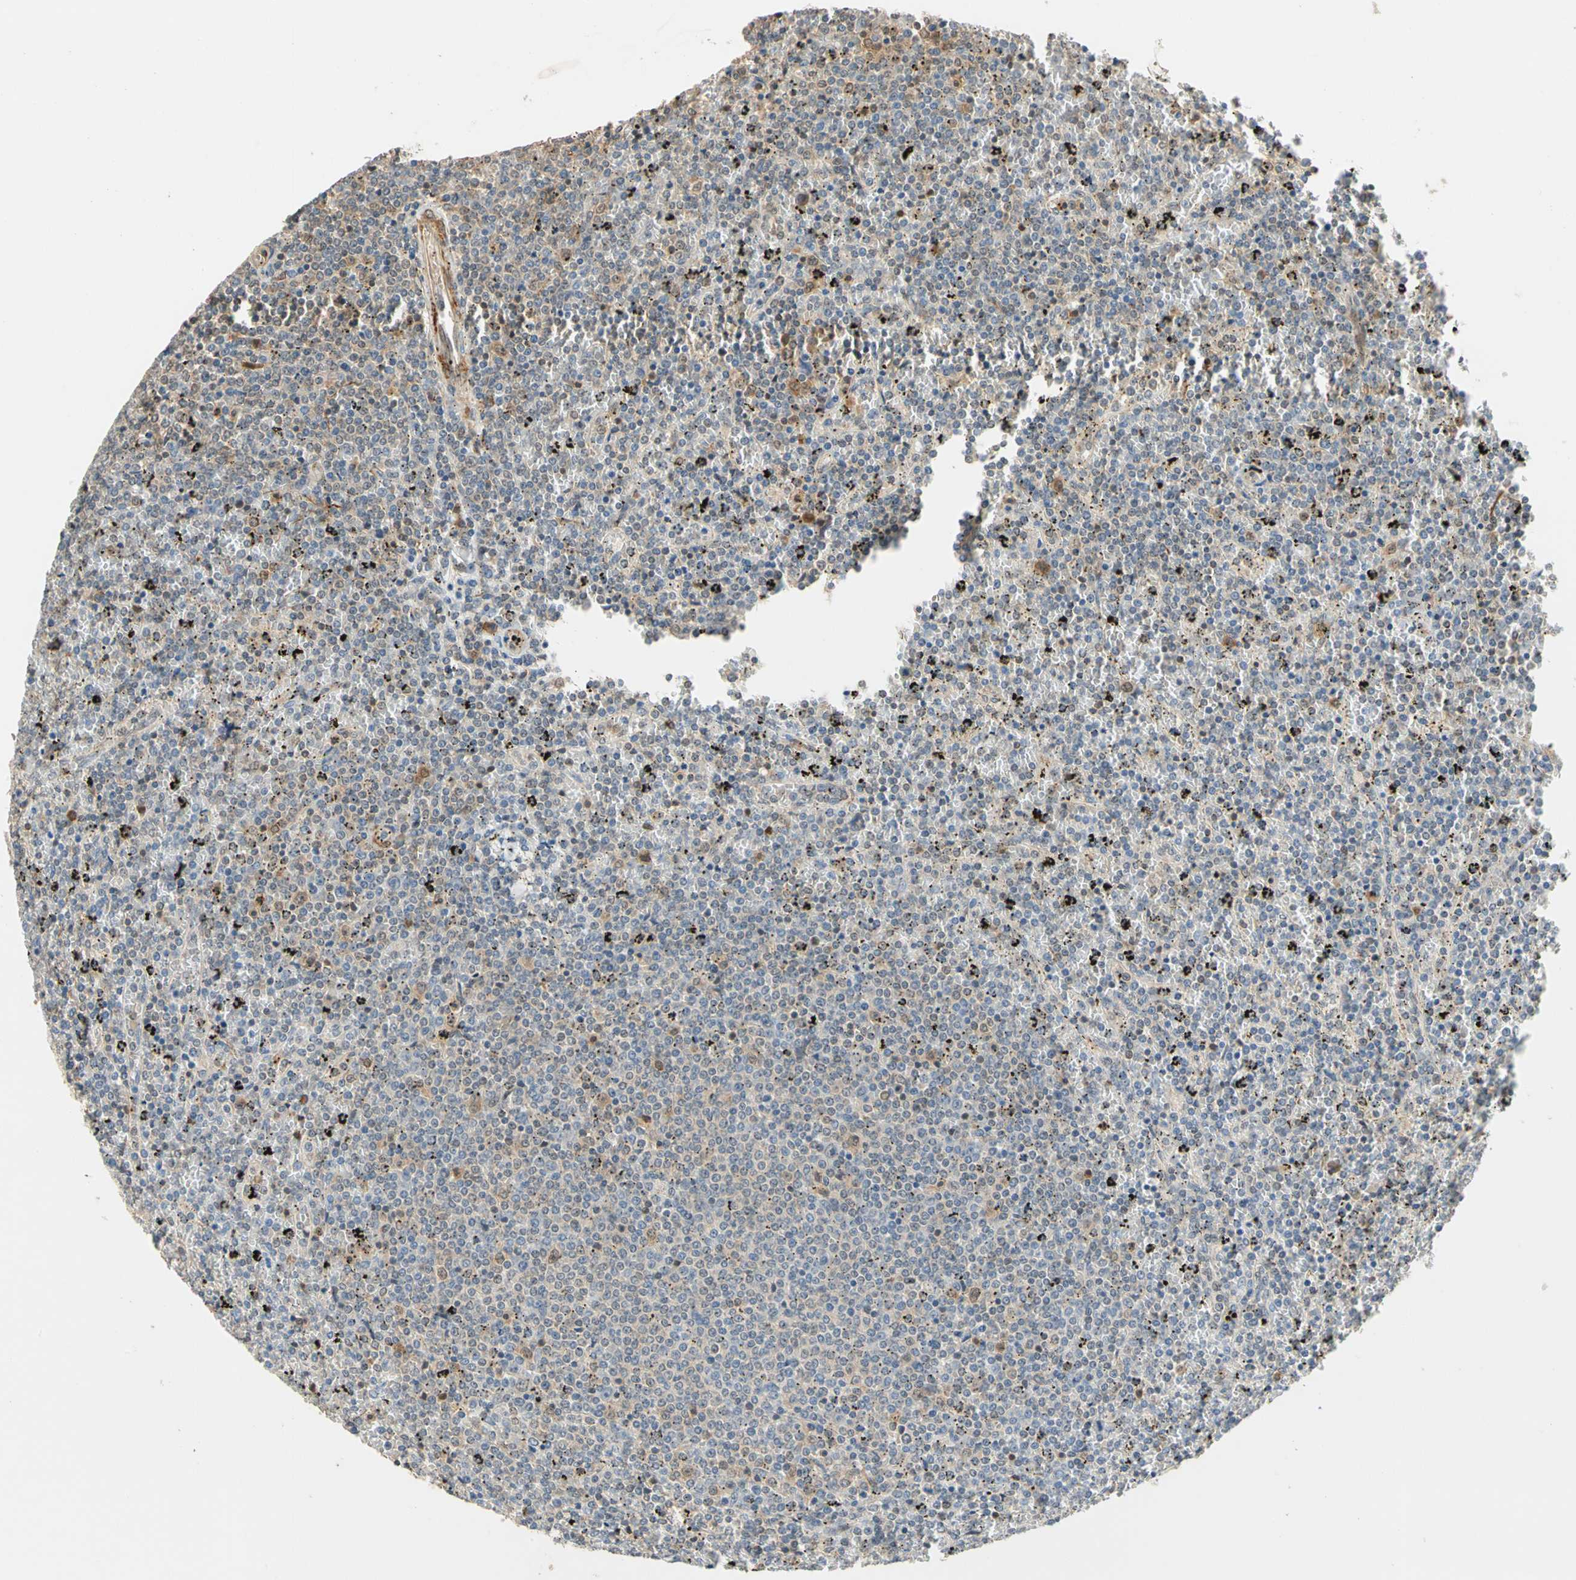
{"staining": {"intensity": "weak", "quantity": "<25%", "location": "nuclear"}, "tissue": "lymphoma", "cell_type": "Tumor cells", "image_type": "cancer", "snomed": [{"axis": "morphology", "description": "Malignant lymphoma, non-Hodgkin's type, Low grade"}, {"axis": "topography", "description": "Spleen"}], "caption": "DAB (3,3'-diaminobenzidine) immunohistochemical staining of human malignant lymphoma, non-Hodgkin's type (low-grade) displays no significant staining in tumor cells. Nuclei are stained in blue.", "gene": "QSER1", "patient": {"sex": "female", "age": 77}}